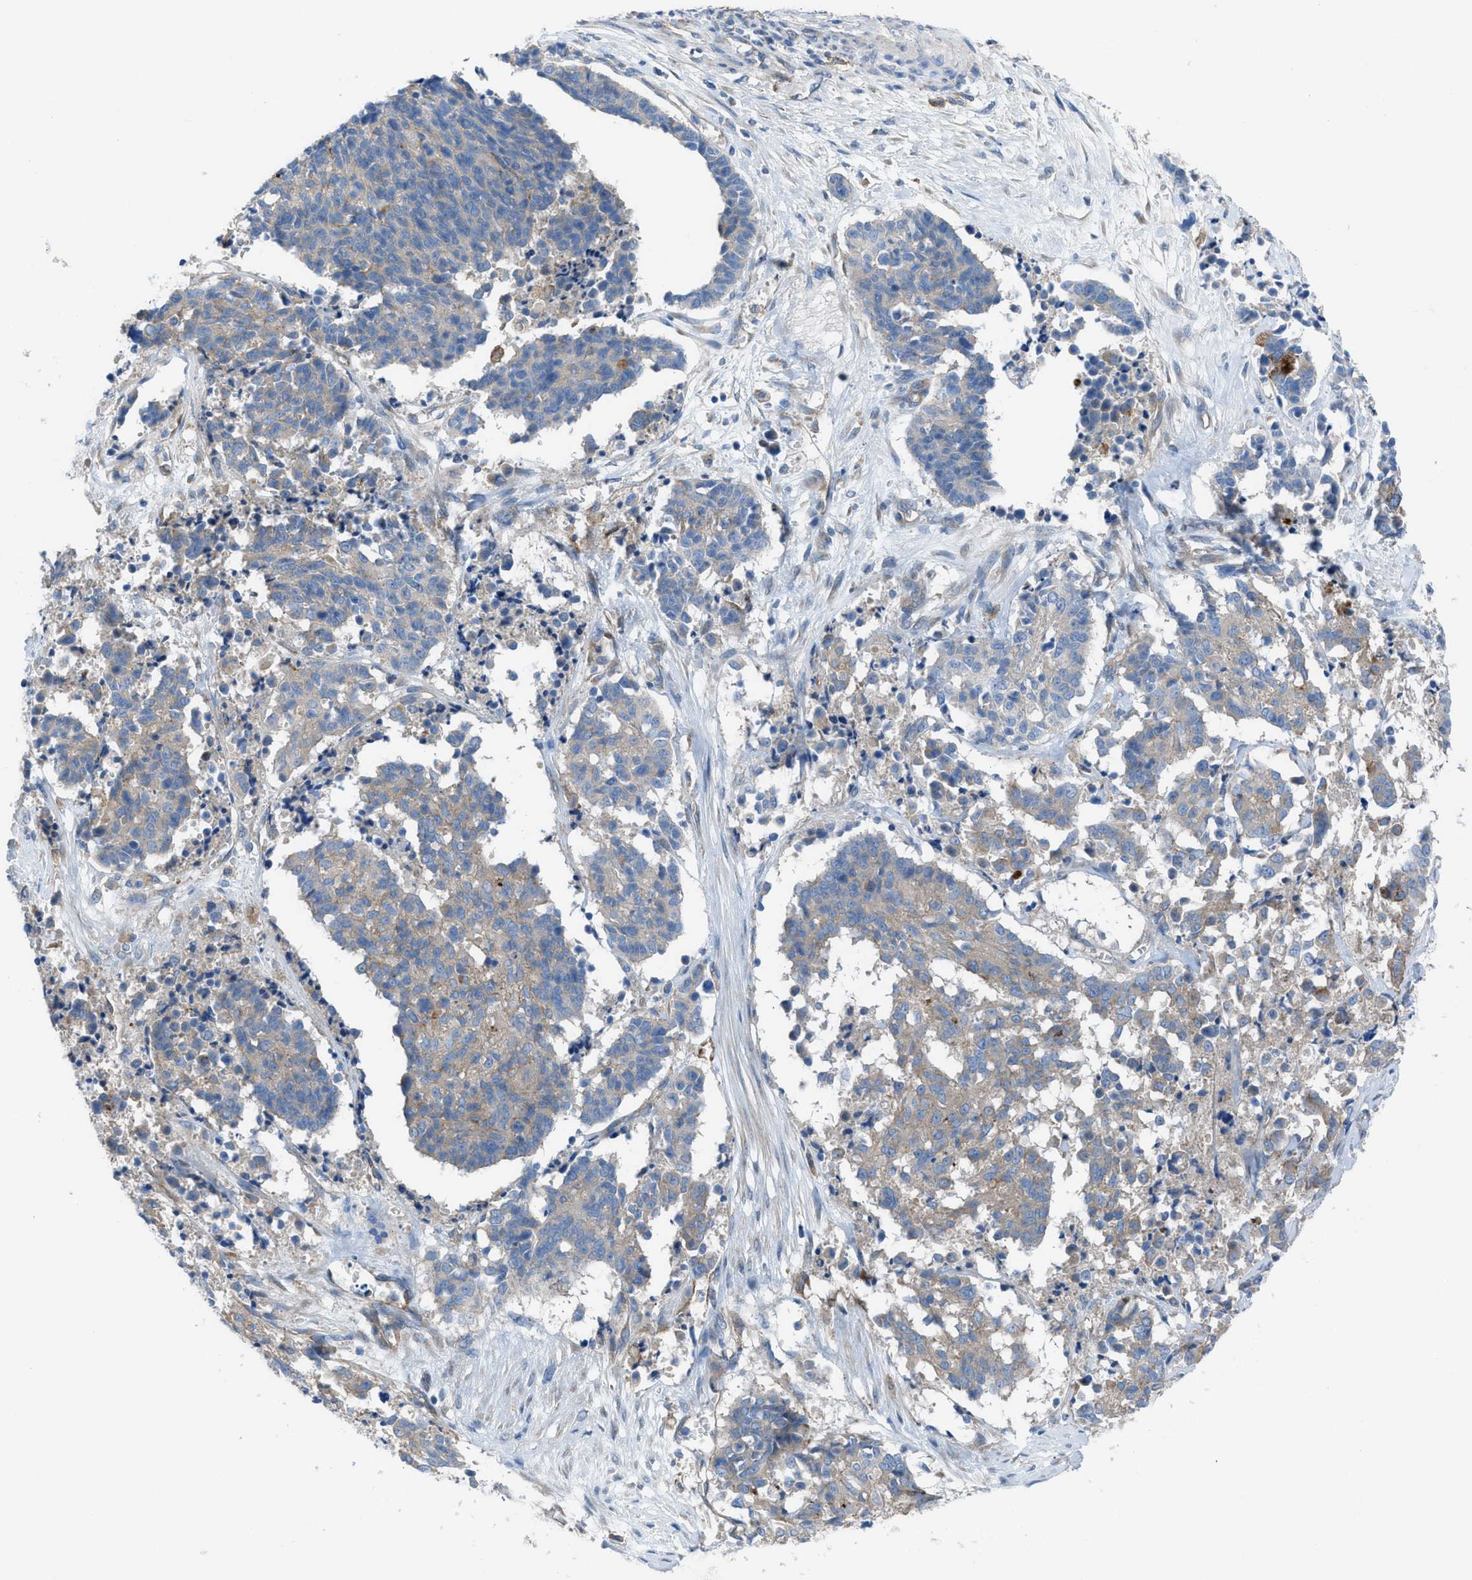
{"staining": {"intensity": "weak", "quantity": "25%-75%", "location": "cytoplasmic/membranous"}, "tissue": "cervical cancer", "cell_type": "Tumor cells", "image_type": "cancer", "snomed": [{"axis": "morphology", "description": "Squamous cell carcinoma, NOS"}, {"axis": "topography", "description": "Cervix"}], "caption": "IHC photomicrograph of cervical cancer stained for a protein (brown), which shows low levels of weak cytoplasmic/membranous staining in approximately 25%-75% of tumor cells.", "gene": "EGFR", "patient": {"sex": "female", "age": 35}}